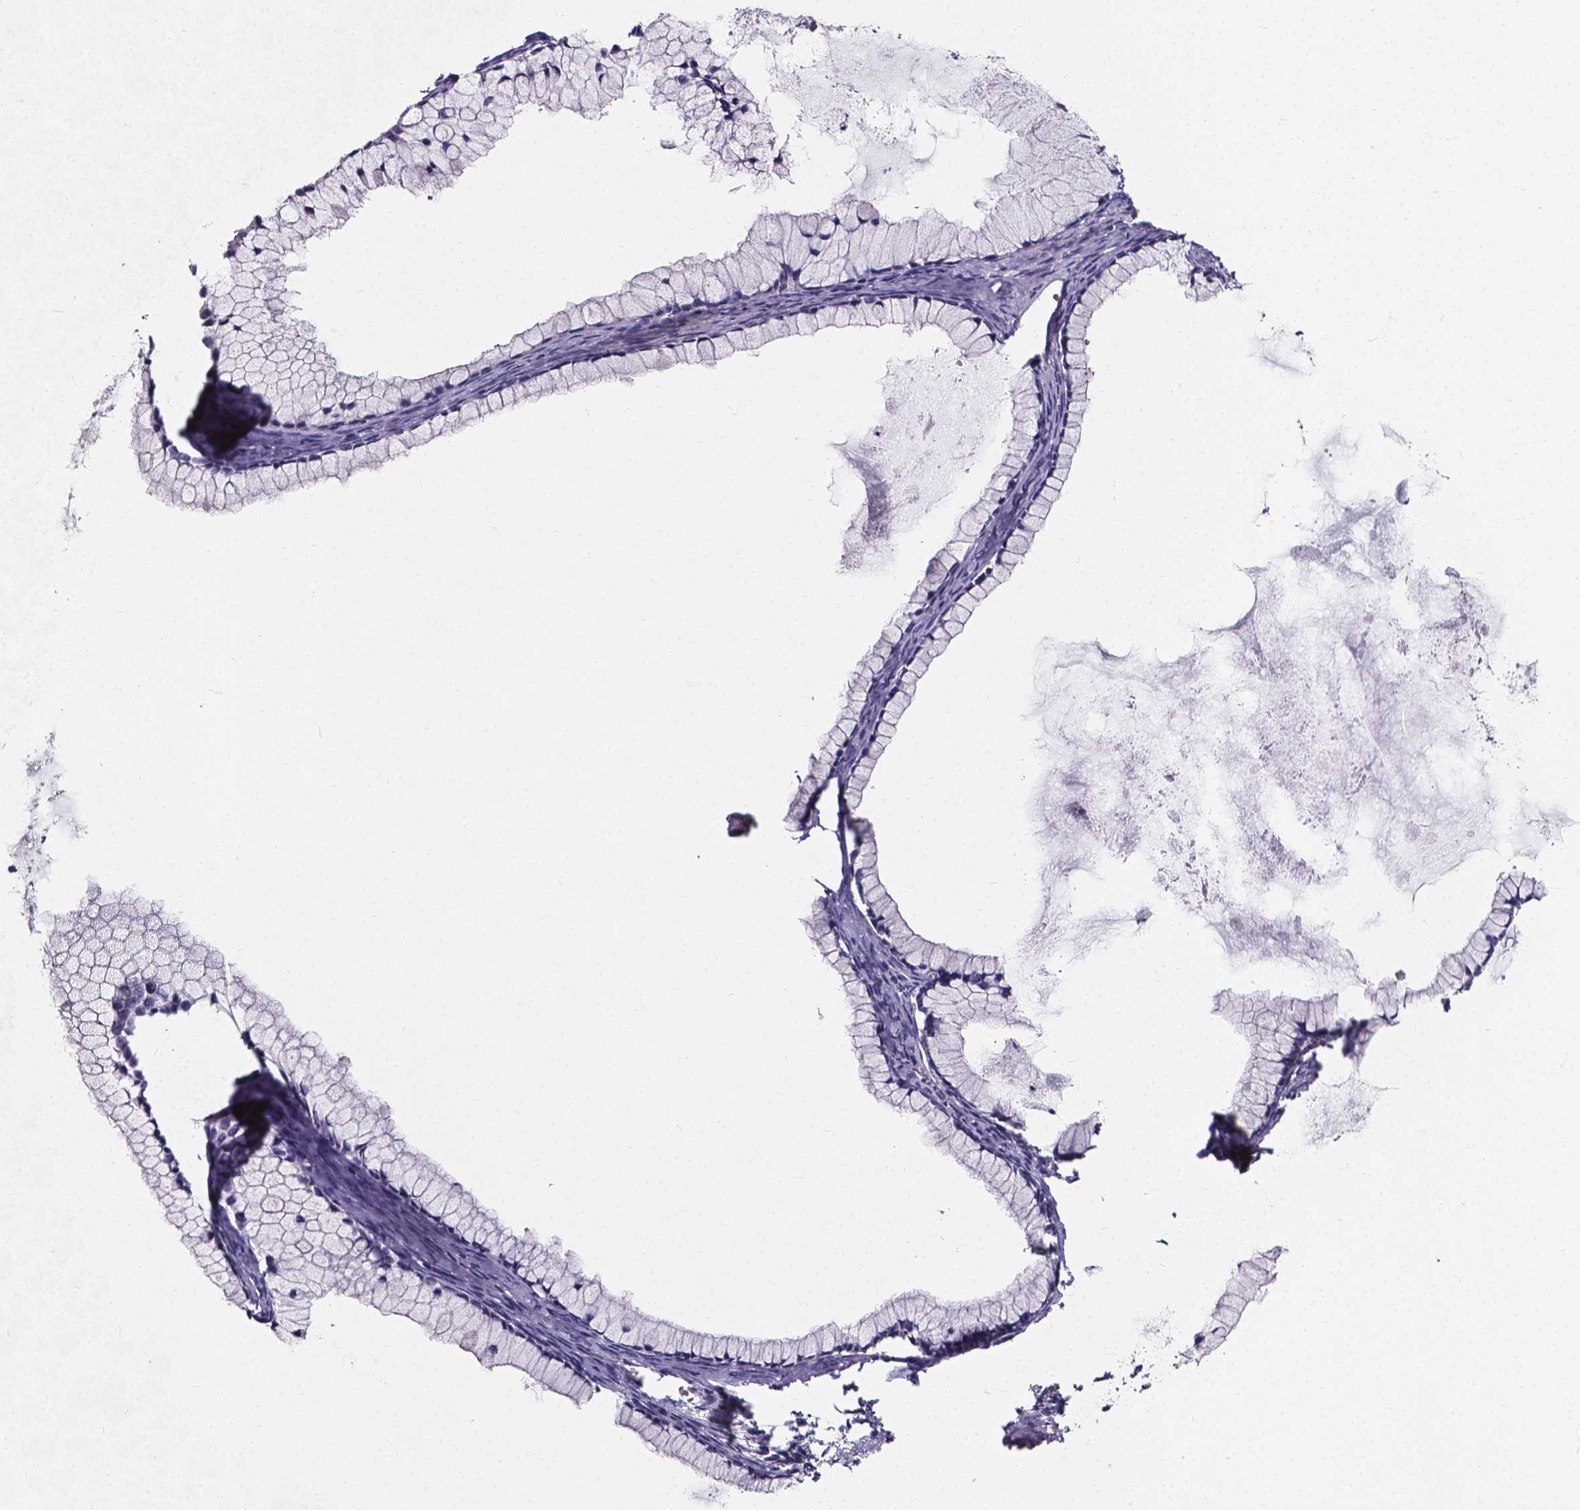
{"staining": {"intensity": "negative", "quantity": "none", "location": "none"}, "tissue": "ovarian cancer", "cell_type": "Tumor cells", "image_type": "cancer", "snomed": [{"axis": "morphology", "description": "Cystadenocarcinoma, mucinous, NOS"}, {"axis": "topography", "description": "Ovary"}], "caption": "Histopathology image shows no protein positivity in tumor cells of ovarian cancer tissue.", "gene": "CACNG8", "patient": {"sex": "female", "age": 41}}